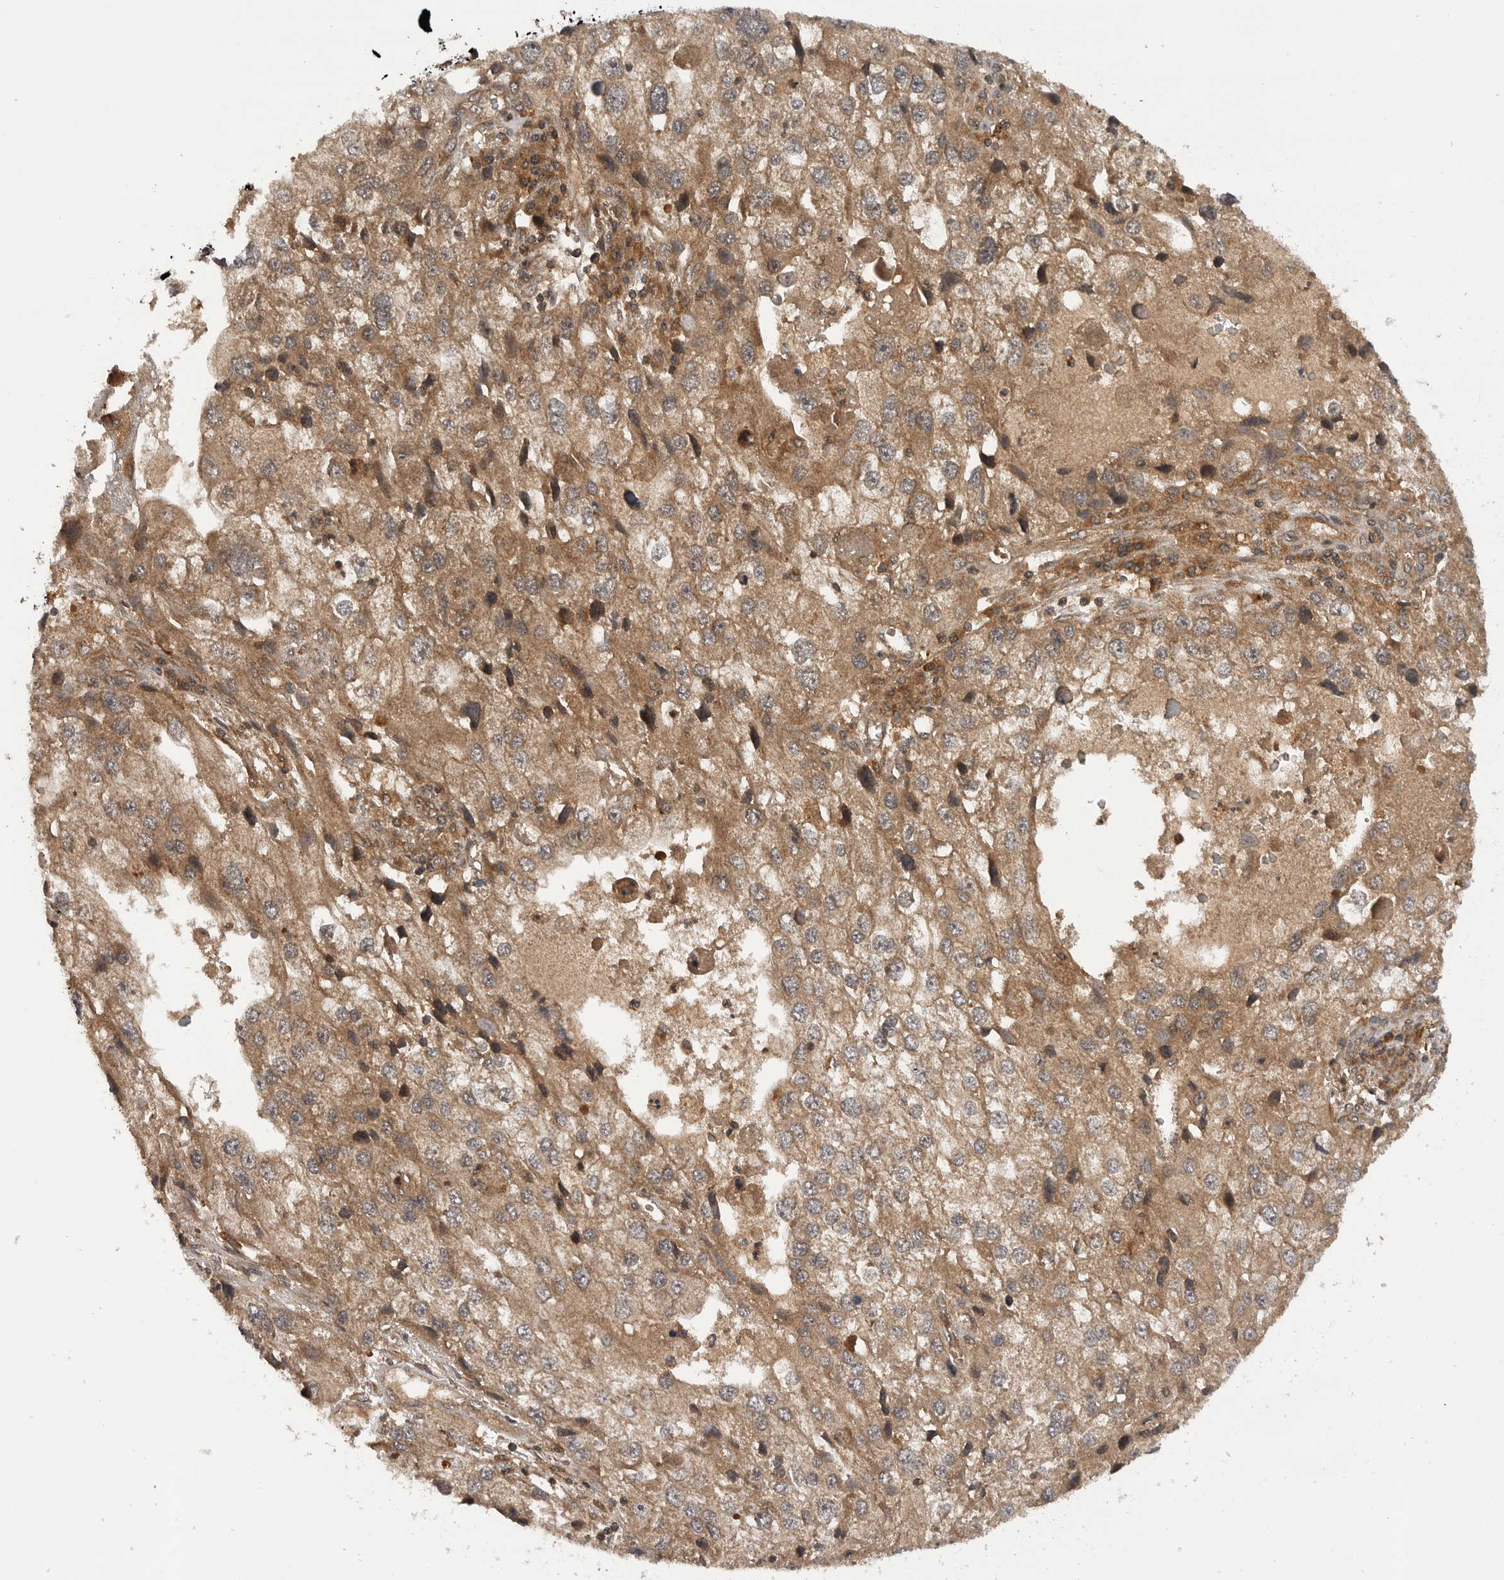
{"staining": {"intensity": "moderate", "quantity": ">75%", "location": "cytoplasmic/membranous"}, "tissue": "endometrial cancer", "cell_type": "Tumor cells", "image_type": "cancer", "snomed": [{"axis": "morphology", "description": "Adenocarcinoma, NOS"}, {"axis": "topography", "description": "Endometrium"}], "caption": "Protein staining displays moderate cytoplasmic/membranous staining in about >75% of tumor cells in endometrial cancer (adenocarcinoma). (DAB (3,3'-diaminobenzidine) IHC, brown staining for protein, blue staining for nuclei).", "gene": "PRDX4", "patient": {"sex": "female", "age": 49}}